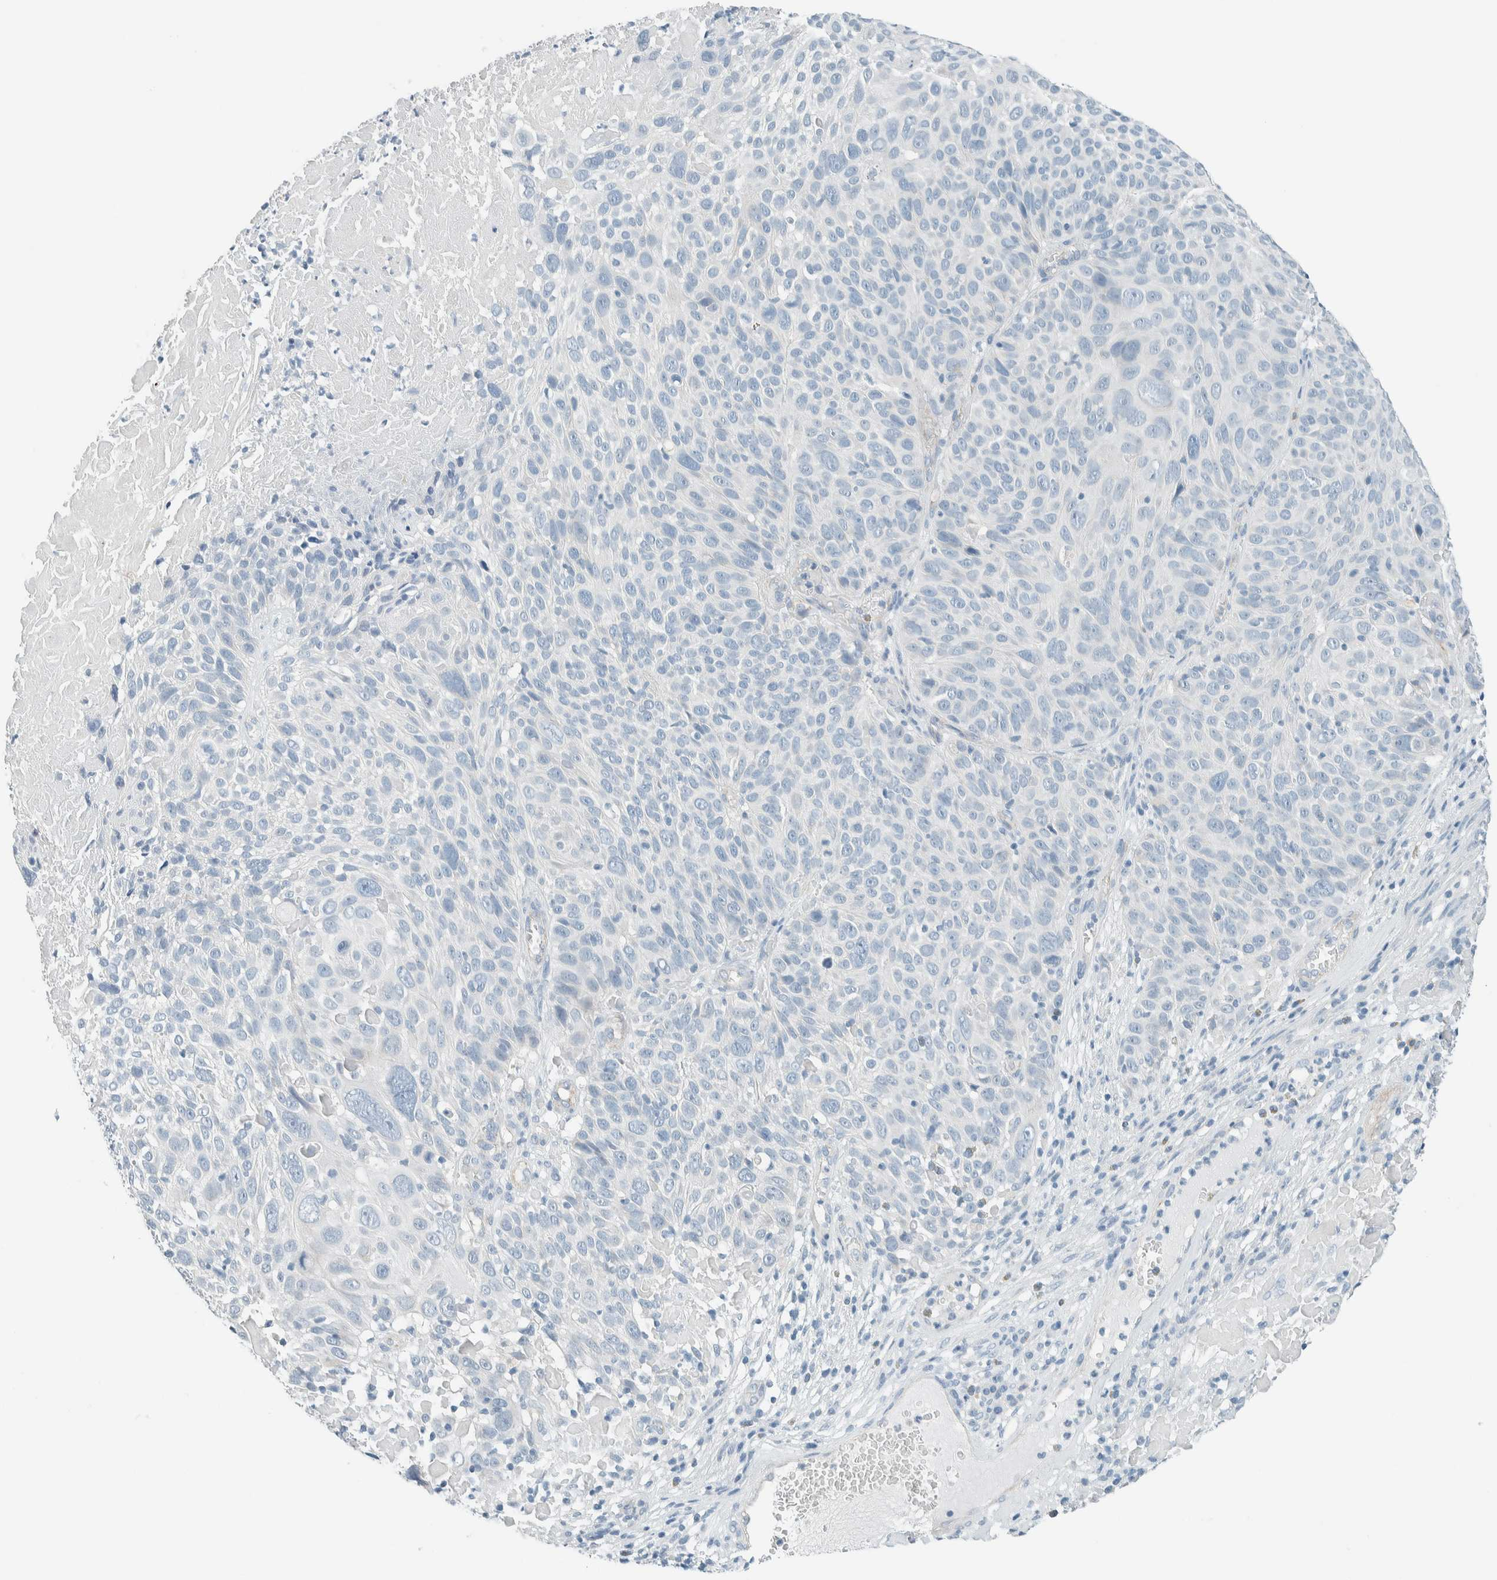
{"staining": {"intensity": "negative", "quantity": "none", "location": "none"}, "tissue": "cervical cancer", "cell_type": "Tumor cells", "image_type": "cancer", "snomed": [{"axis": "morphology", "description": "Squamous cell carcinoma, NOS"}, {"axis": "topography", "description": "Cervix"}], "caption": "IHC micrograph of human cervical cancer stained for a protein (brown), which displays no positivity in tumor cells.", "gene": "SLFN12", "patient": {"sex": "female", "age": 74}}